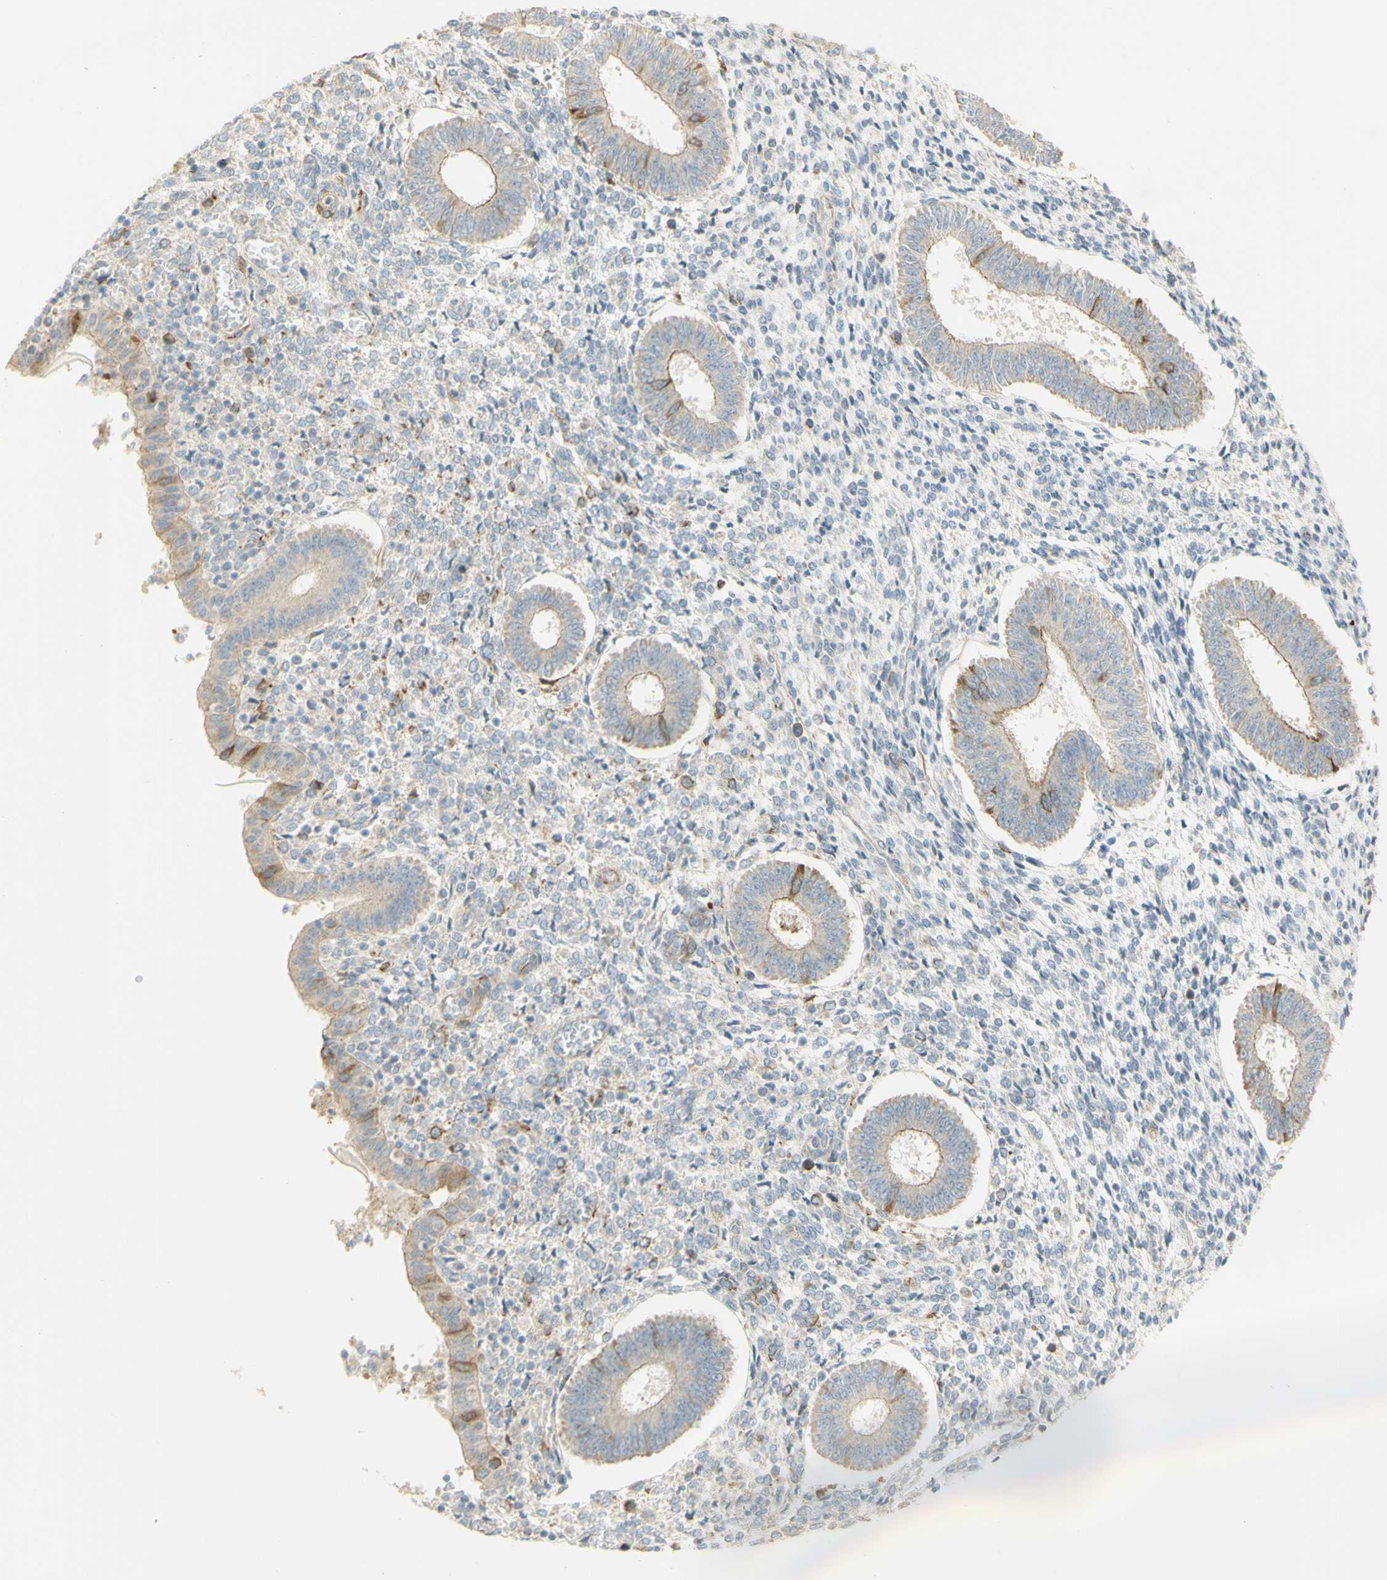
{"staining": {"intensity": "negative", "quantity": "none", "location": "none"}, "tissue": "endometrium", "cell_type": "Cells in endometrial stroma", "image_type": "normal", "snomed": [{"axis": "morphology", "description": "Normal tissue, NOS"}, {"axis": "topography", "description": "Endometrium"}], "caption": "Immunohistochemical staining of benign human endometrium demonstrates no significant staining in cells in endometrial stroma.", "gene": "KIF11", "patient": {"sex": "female", "age": 35}}